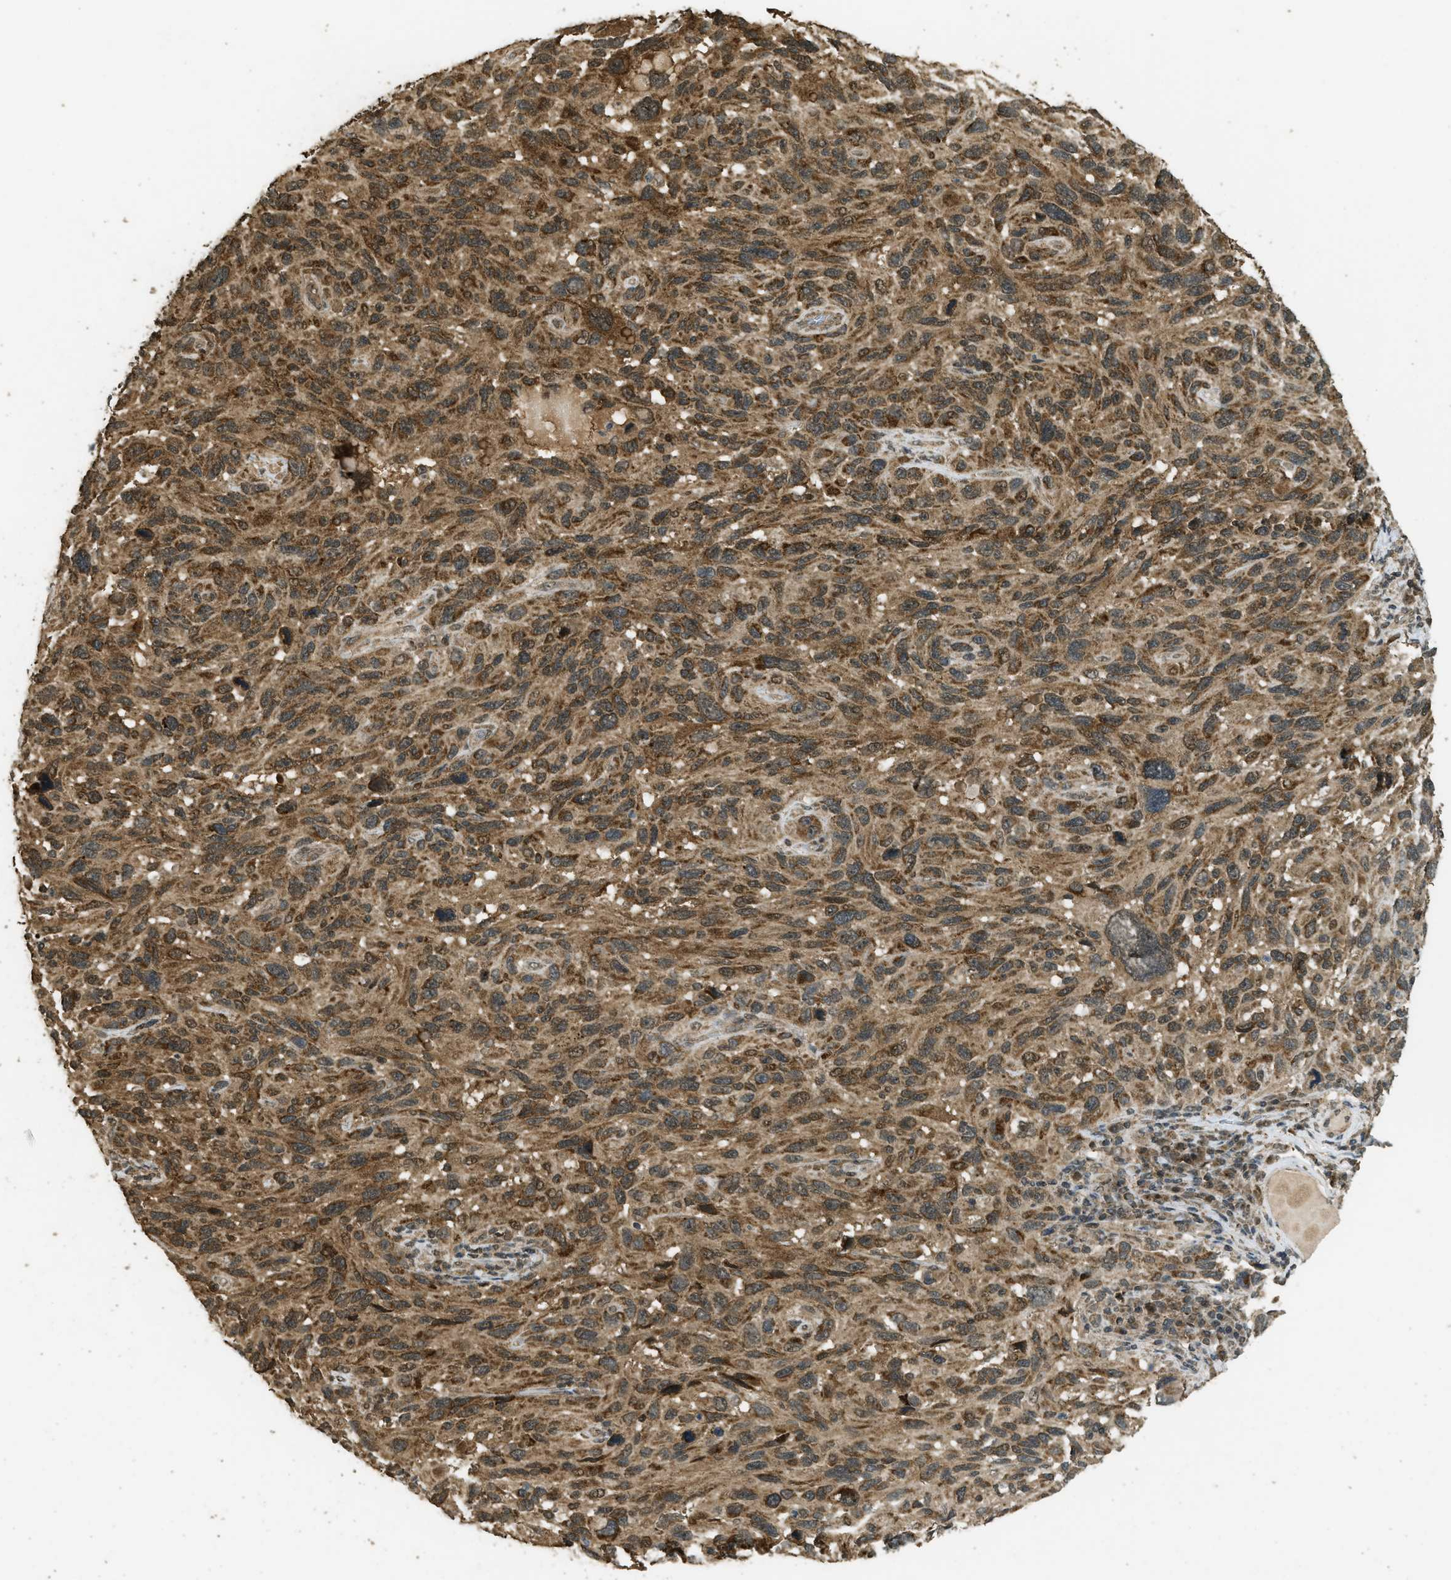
{"staining": {"intensity": "moderate", "quantity": ">75%", "location": "cytoplasmic/membranous"}, "tissue": "melanoma", "cell_type": "Tumor cells", "image_type": "cancer", "snomed": [{"axis": "morphology", "description": "Malignant melanoma, NOS"}, {"axis": "topography", "description": "Skin"}], "caption": "This photomicrograph shows IHC staining of human malignant melanoma, with medium moderate cytoplasmic/membranous positivity in about >75% of tumor cells.", "gene": "CTPS1", "patient": {"sex": "male", "age": 53}}